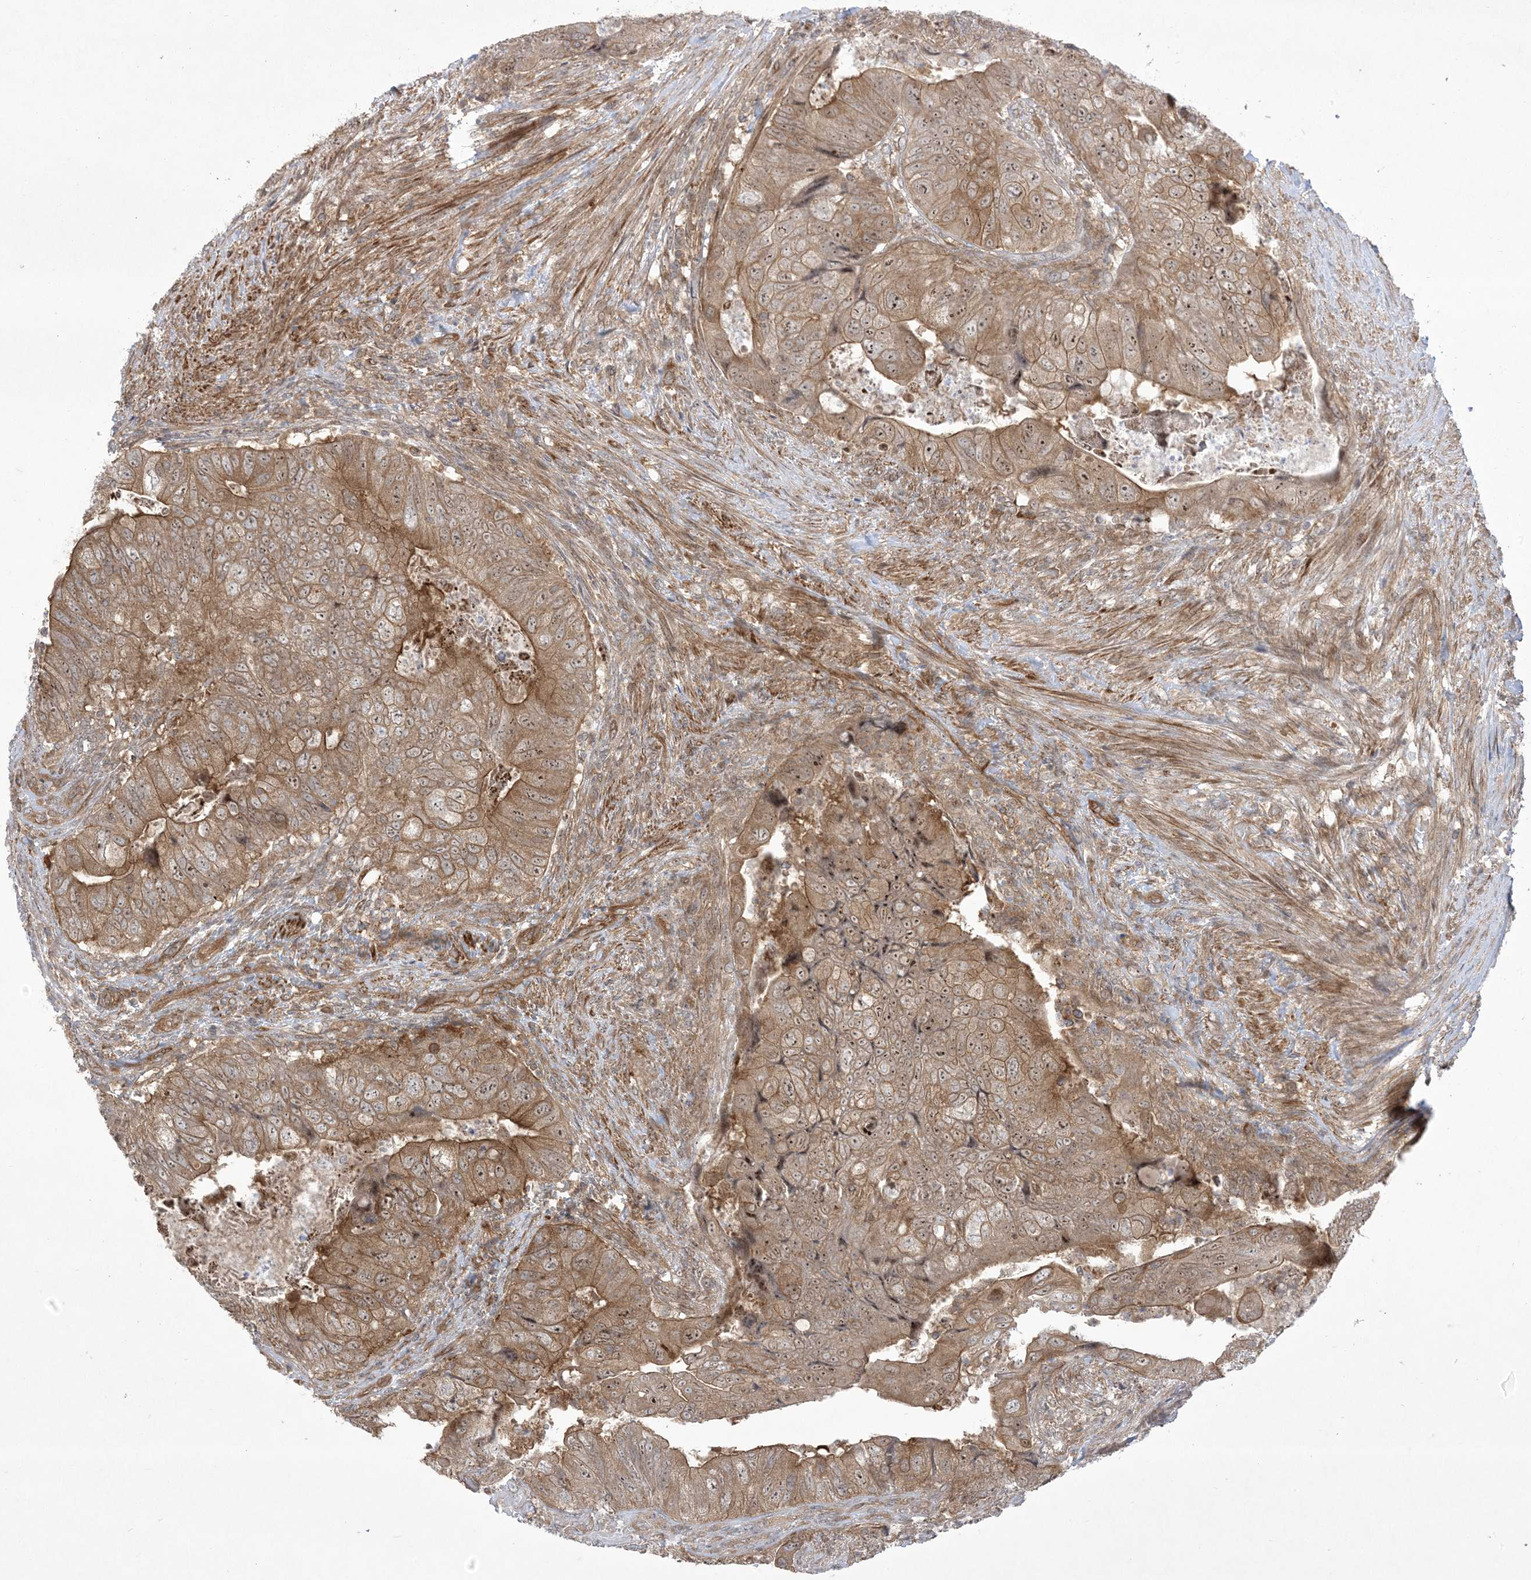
{"staining": {"intensity": "moderate", "quantity": ">75%", "location": "cytoplasmic/membranous,nuclear"}, "tissue": "colorectal cancer", "cell_type": "Tumor cells", "image_type": "cancer", "snomed": [{"axis": "morphology", "description": "Adenocarcinoma, NOS"}, {"axis": "topography", "description": "Rectum"}], "caption": "Protein staining exhibits moderate cytoplasmic/membranous and nuclear staining in approximately >75% of tumor cells in colorectal cancer (adenocarcinoma). The protein of interest is shown in brown color, while the nuclei are stained blue.", "gene": "SOGA3", "patient": {"sex": "male", "age": 63}}